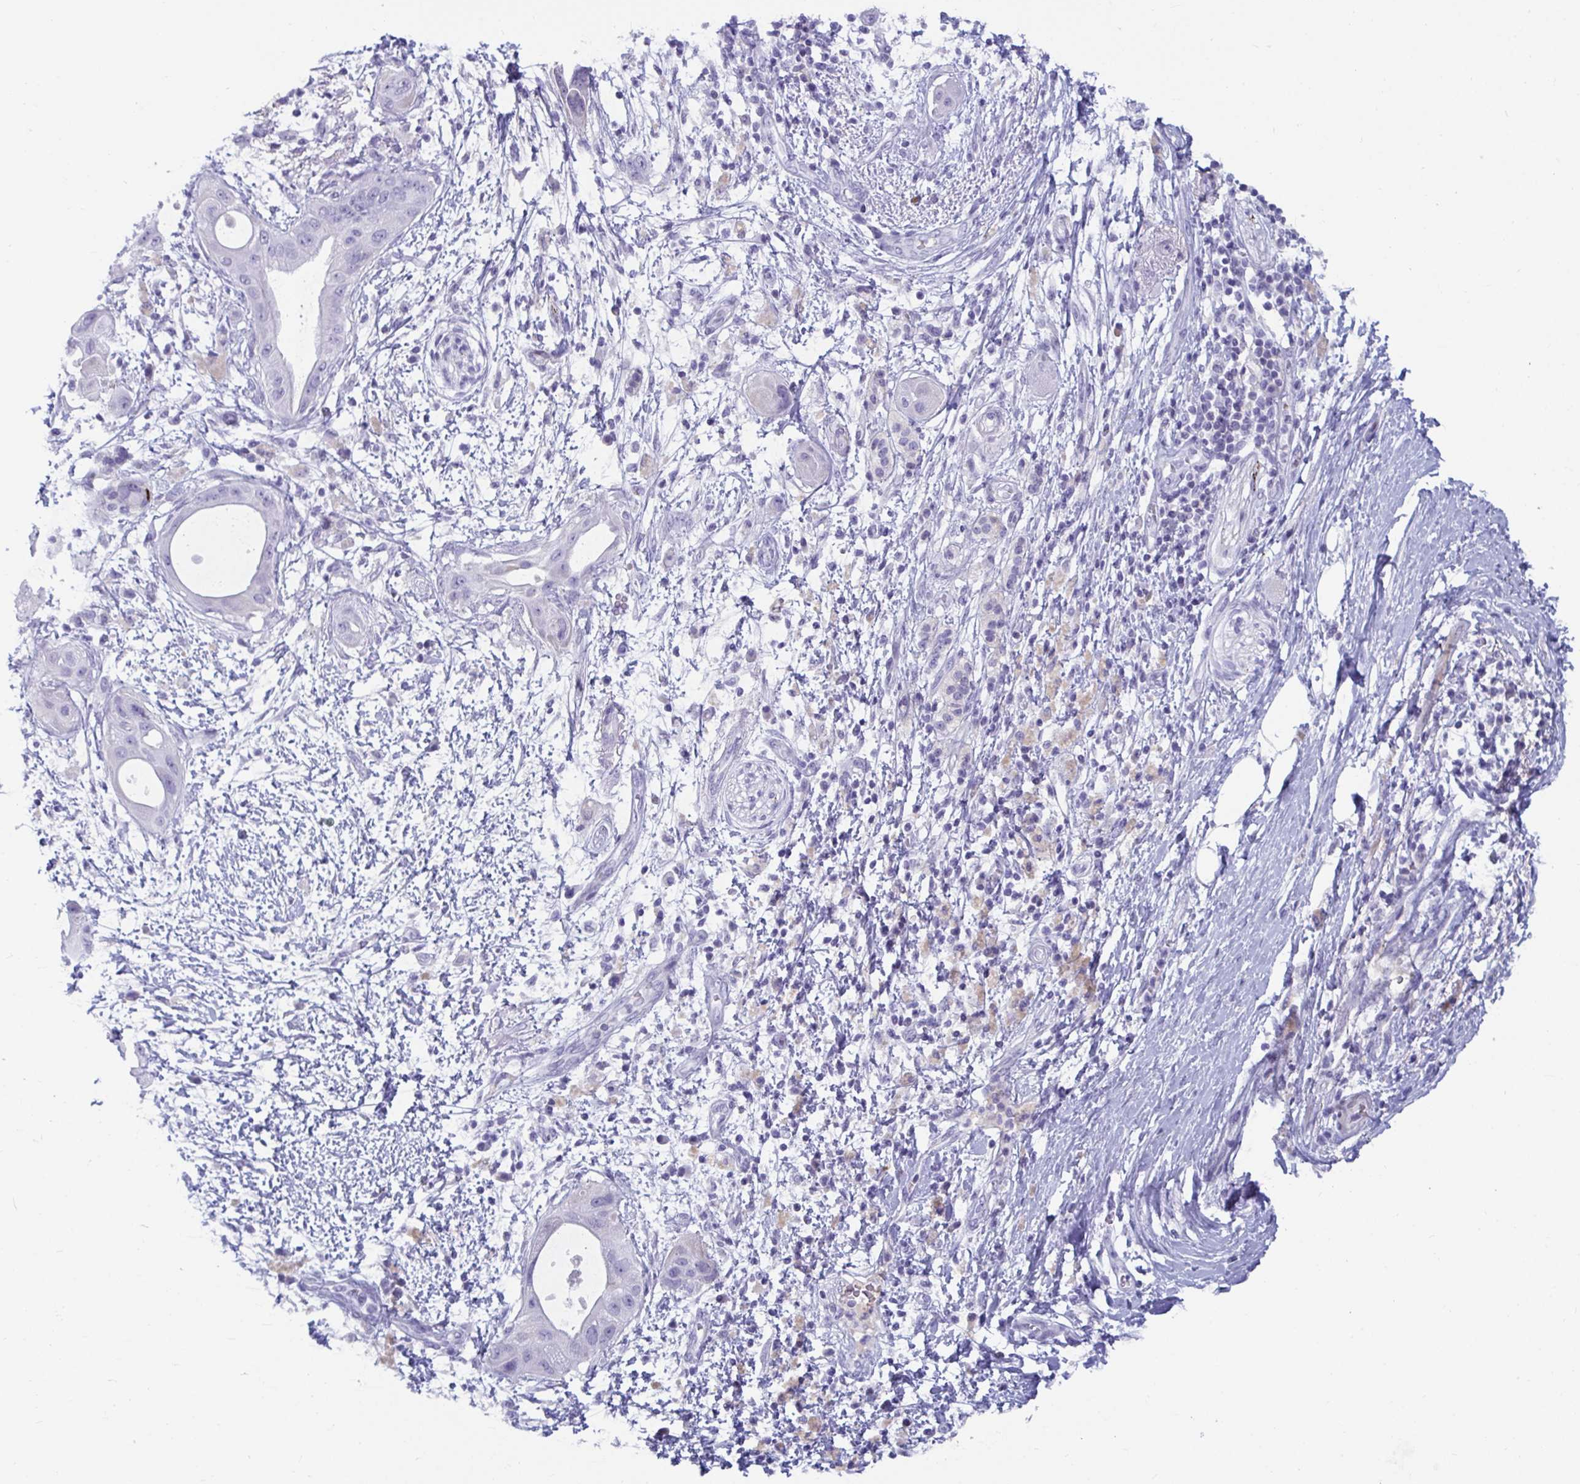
{"staining": {"intensity": "negative", "quantity": "none", "location": "none"}, "tissue": "pancreatic cancer", "cell_type": "Tumor cells", "image_type": "cancer", "snomed": [{"axis": "morphology", "description": "Adenocarcinoma, NOS"}, {"axis": "topography", "description": "Pancreas"}], "caption": "A photomicrograph of pancreatic adenocarcinoma stained for a protein exhibits no brown staining in tumor cells. (Brightfield microscopy of DAB immunohistochemistry (IHC) at high magnification).", "gene": "NPY", "patient": {"sex": "male", "age": 68}}